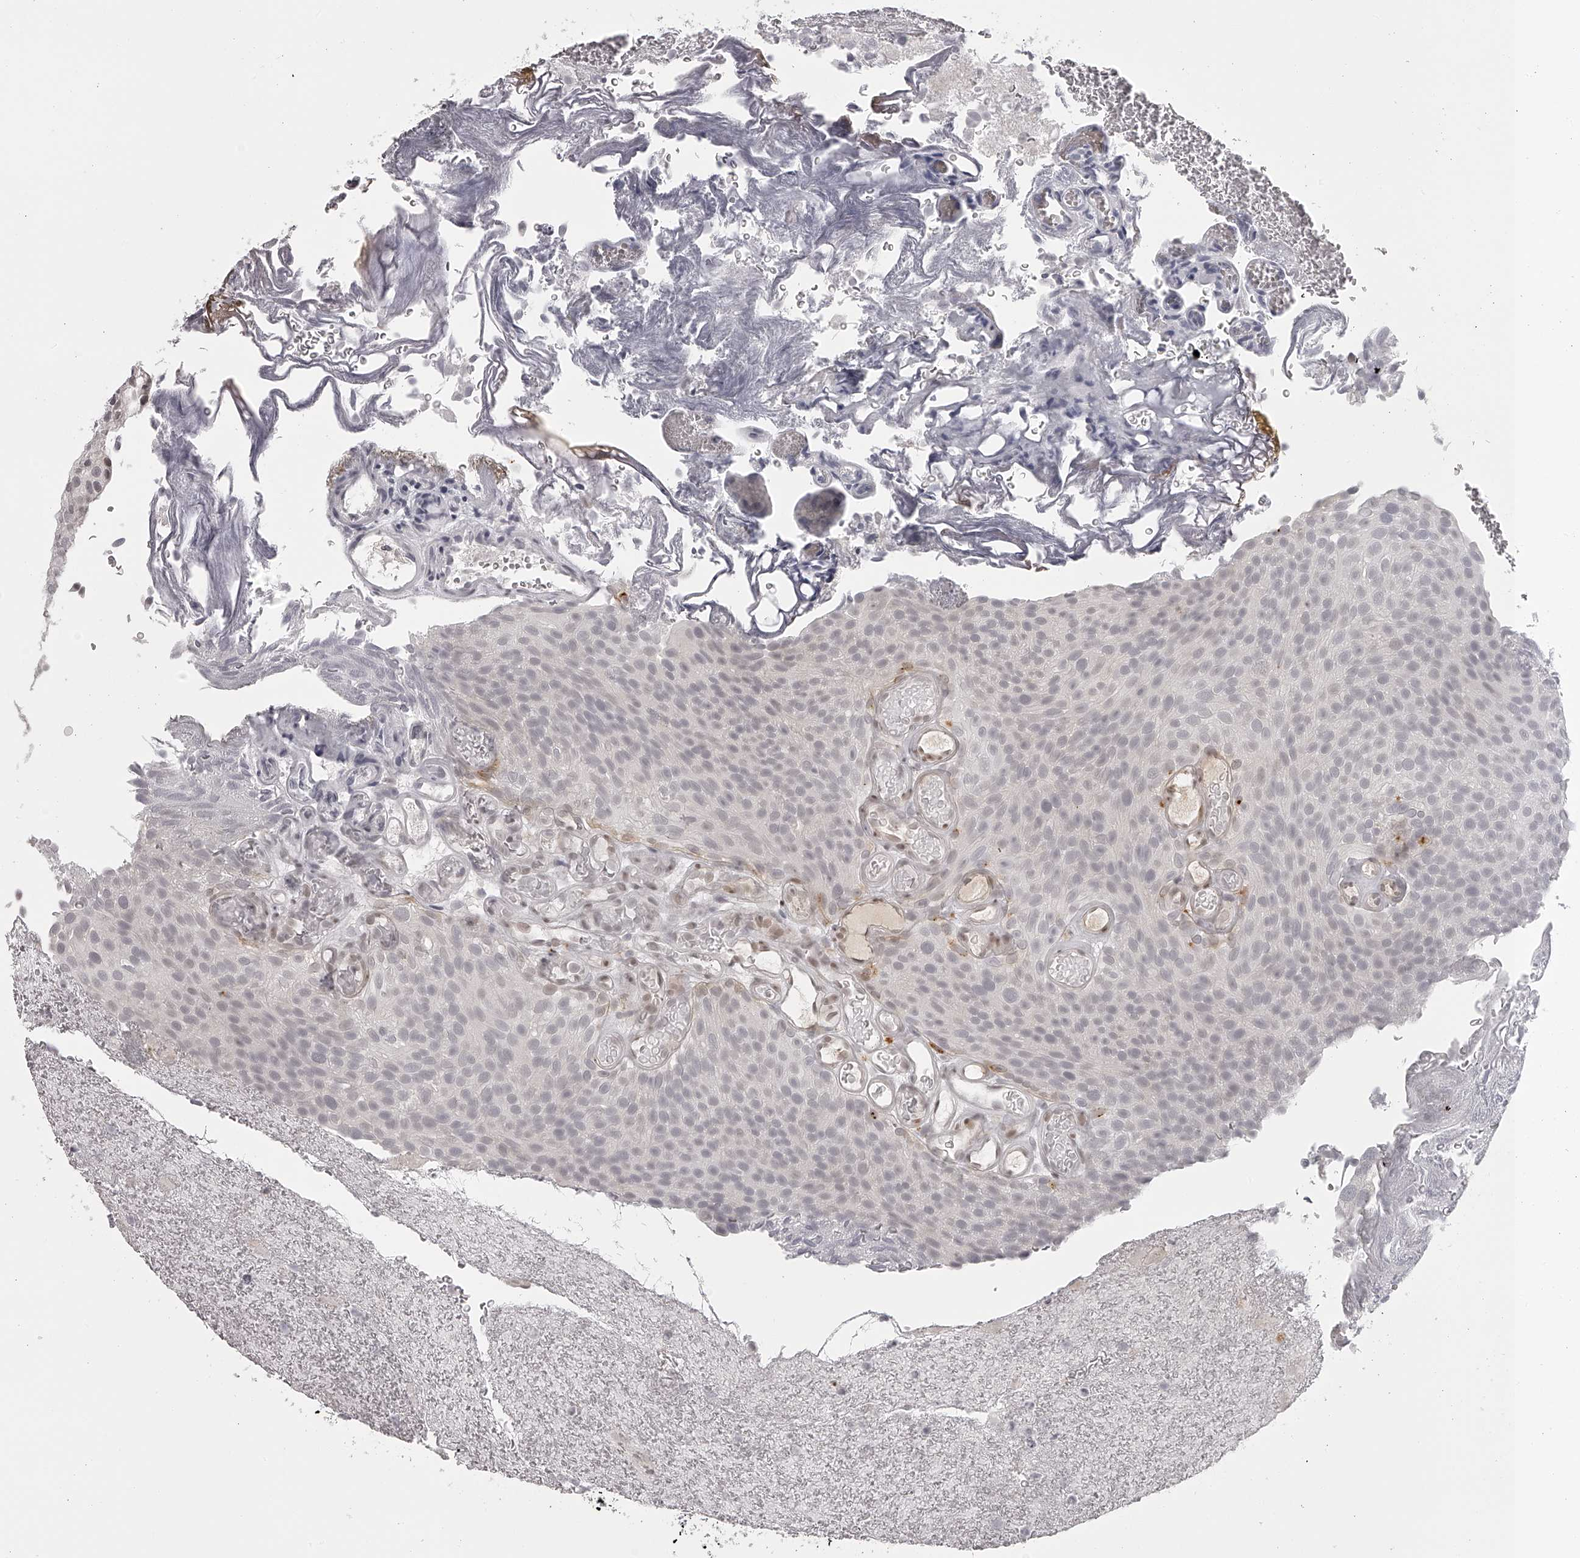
{"staining": {"intensity": "negative", "quantity": "none", "location": "none"}, "tissue": "urothelial cancer", "cell_type": "Tumor cells", "image_type": "cancer", "snomed": [{"axis": "morphology", "description": "Urothelial carcinoma, Low grade"}, {"axis": "topography", "description": "Urinary bladder"}], "caption": "This is a micrograph of immunohistochemistry staining of low-grade urothelial carcinoma, which shows no positivity in tumor cells. (DAB immunohistochemistry, high magnification).", "gene": "RNF220", "patient": {"sex": "male", "age": 78}}